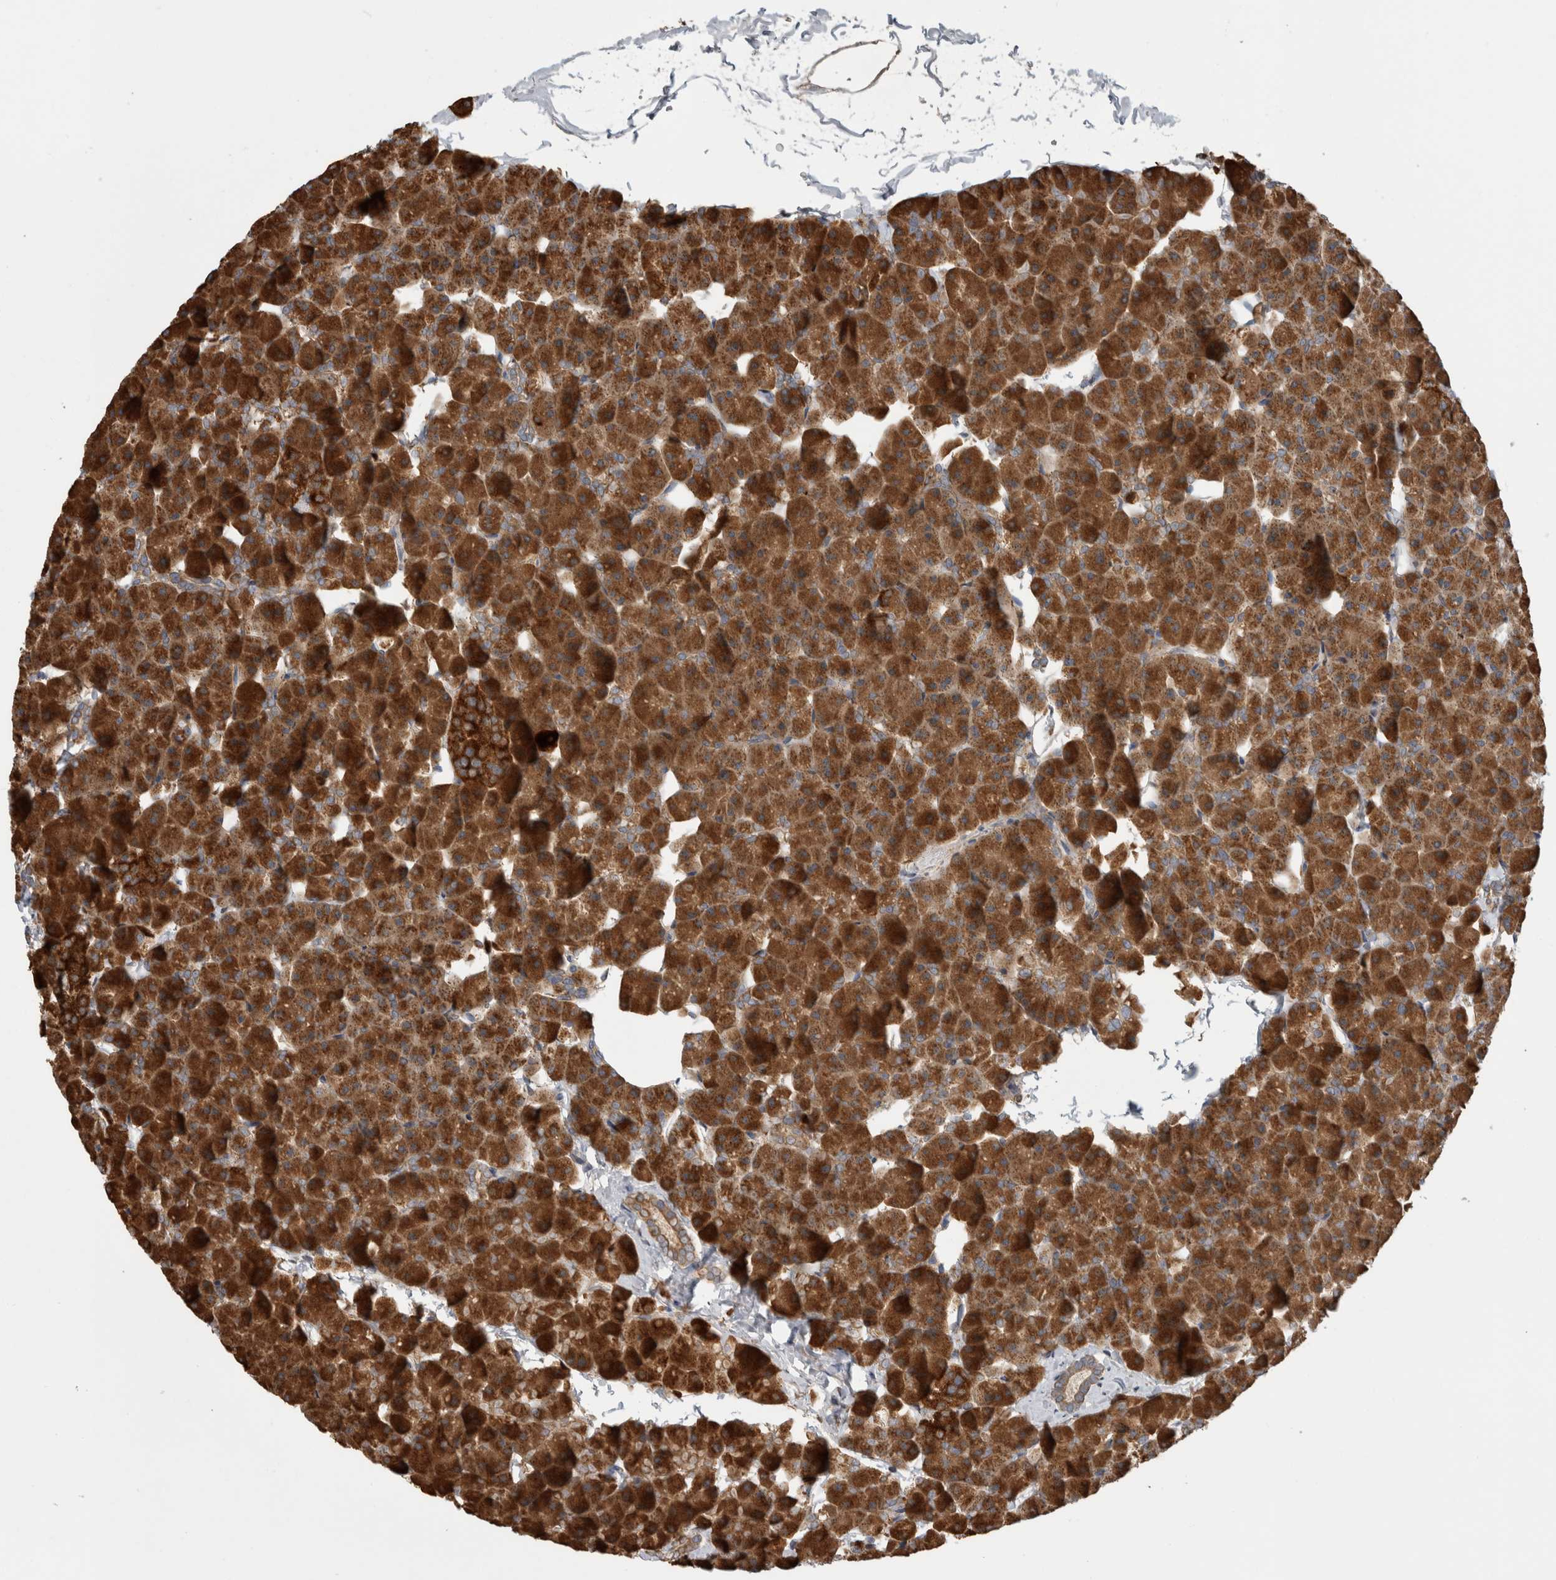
{"staining": {"intensity": "strong", "quantity": ">75%", "location": "cytoplasmic/membranous"}, "tissue": "pancreas", "cell_type": "Exocrine glandular cells", "image_type": "normal", "snomed": [{"axis": "morphology", "description": "Normal tissue, NOS"}, {"axis": "topography", "description": "Pancreas"}], "caption": "DAB (3,3'-diaminobenzidine) immunohistochemical staining of benign pancreas reveals strong cytoplasmic/membranous protein positivity in approximately >75% of exocrine glandular cells. (IHC, brightfield microscopy, high magnification).", "gene": "ADGRL3", "patient": {"sex": "male", "age": 35}}